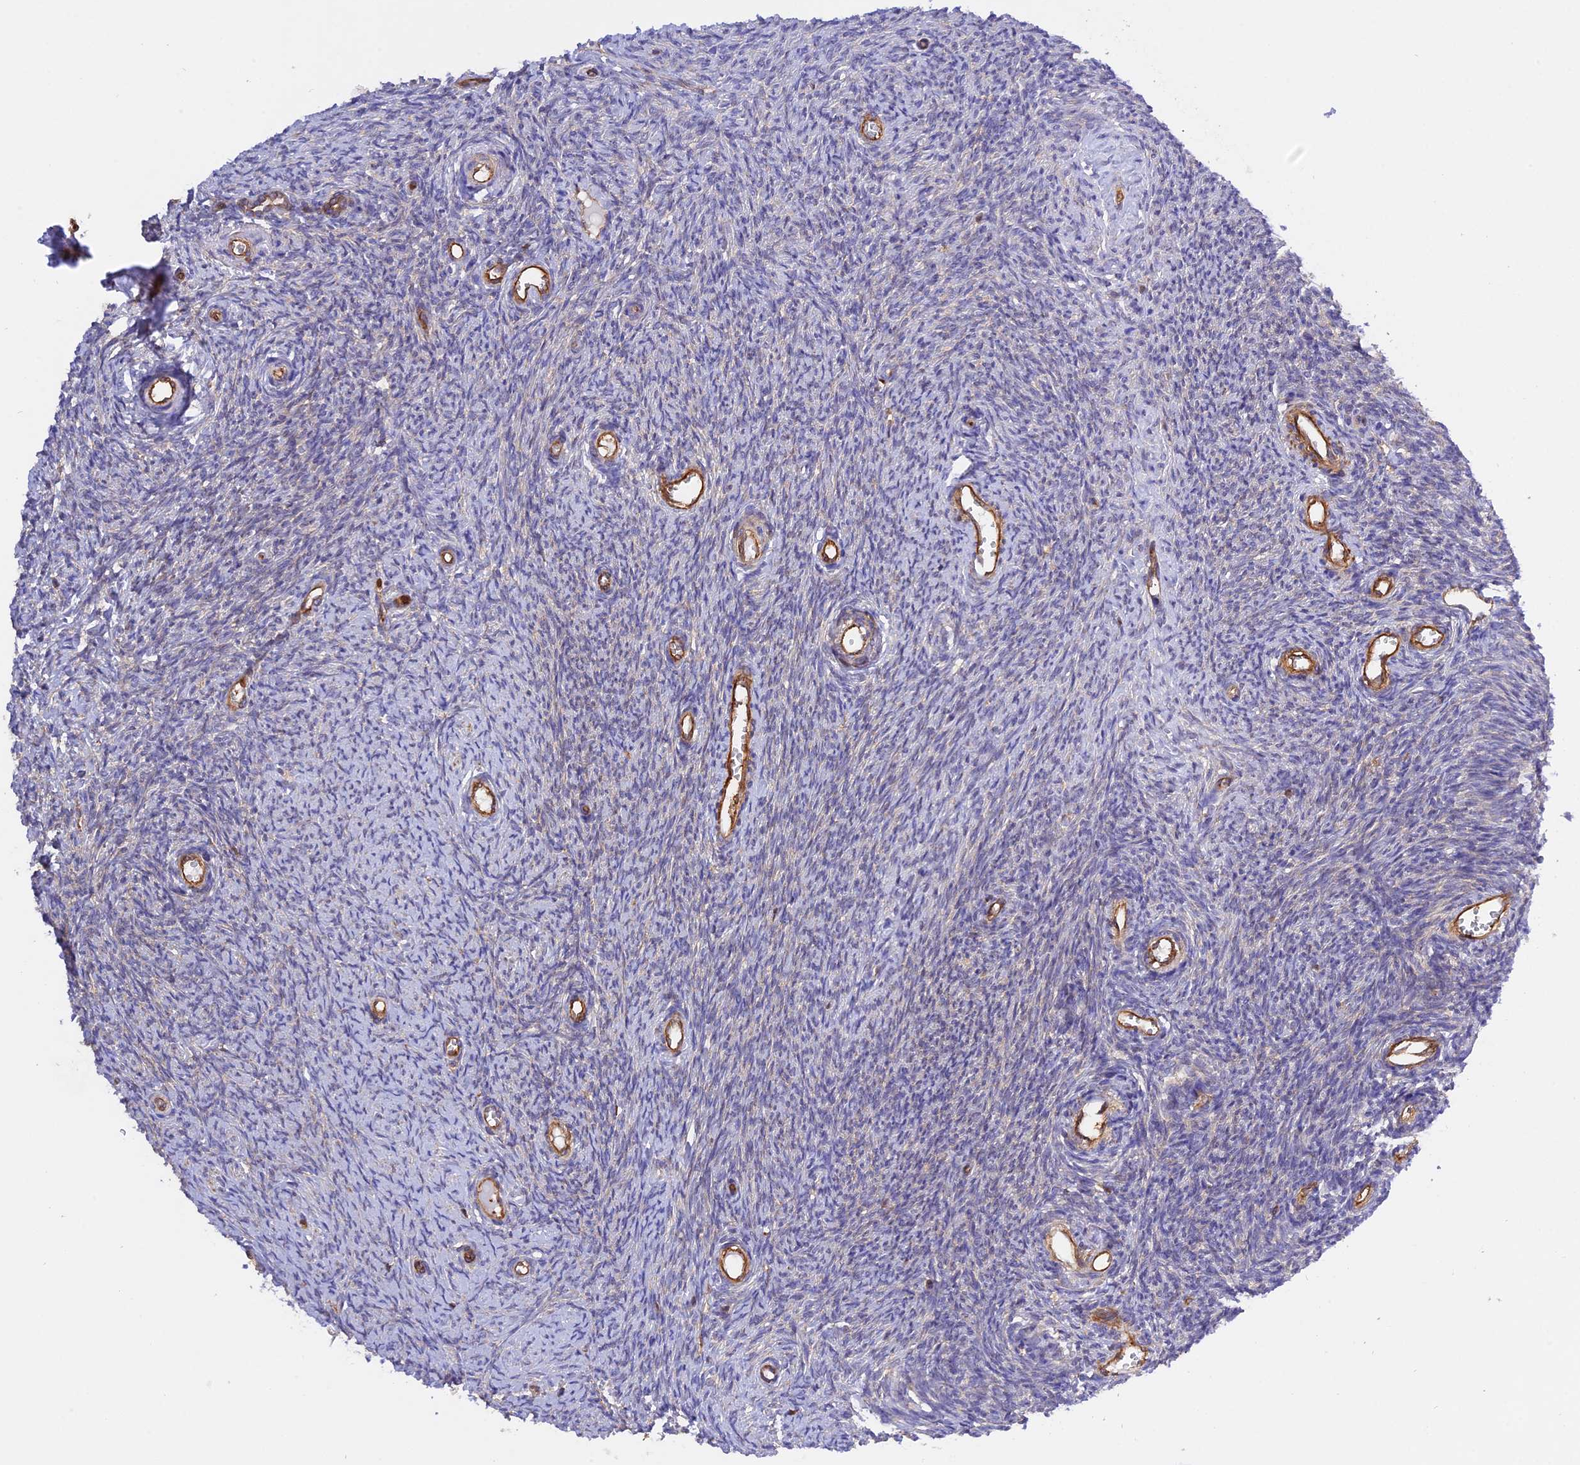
{"staining": {"intensity": "moderate", "quantity": ">75%", "location": "cytoplasmic/membranous"}, "tissue": "ovary", "cell_type": "Follicle cells", "image_type": "normal", "snomed": [{"axis": "morphology", "description": "Normal tissue, NOS"}, {"axis": "topography", "description": "Ovary"}], "caption": "DAB immunohistochemical staining of normal ovary exhibits moderate cytoplasmic/membranous protein staining in approximately >75% of follicle cells. (DAB IHC, brown staining for protein, blue staining for nuclei).", "gene": "C5orf22", "patient": {"sex": "female", "age": 44}}